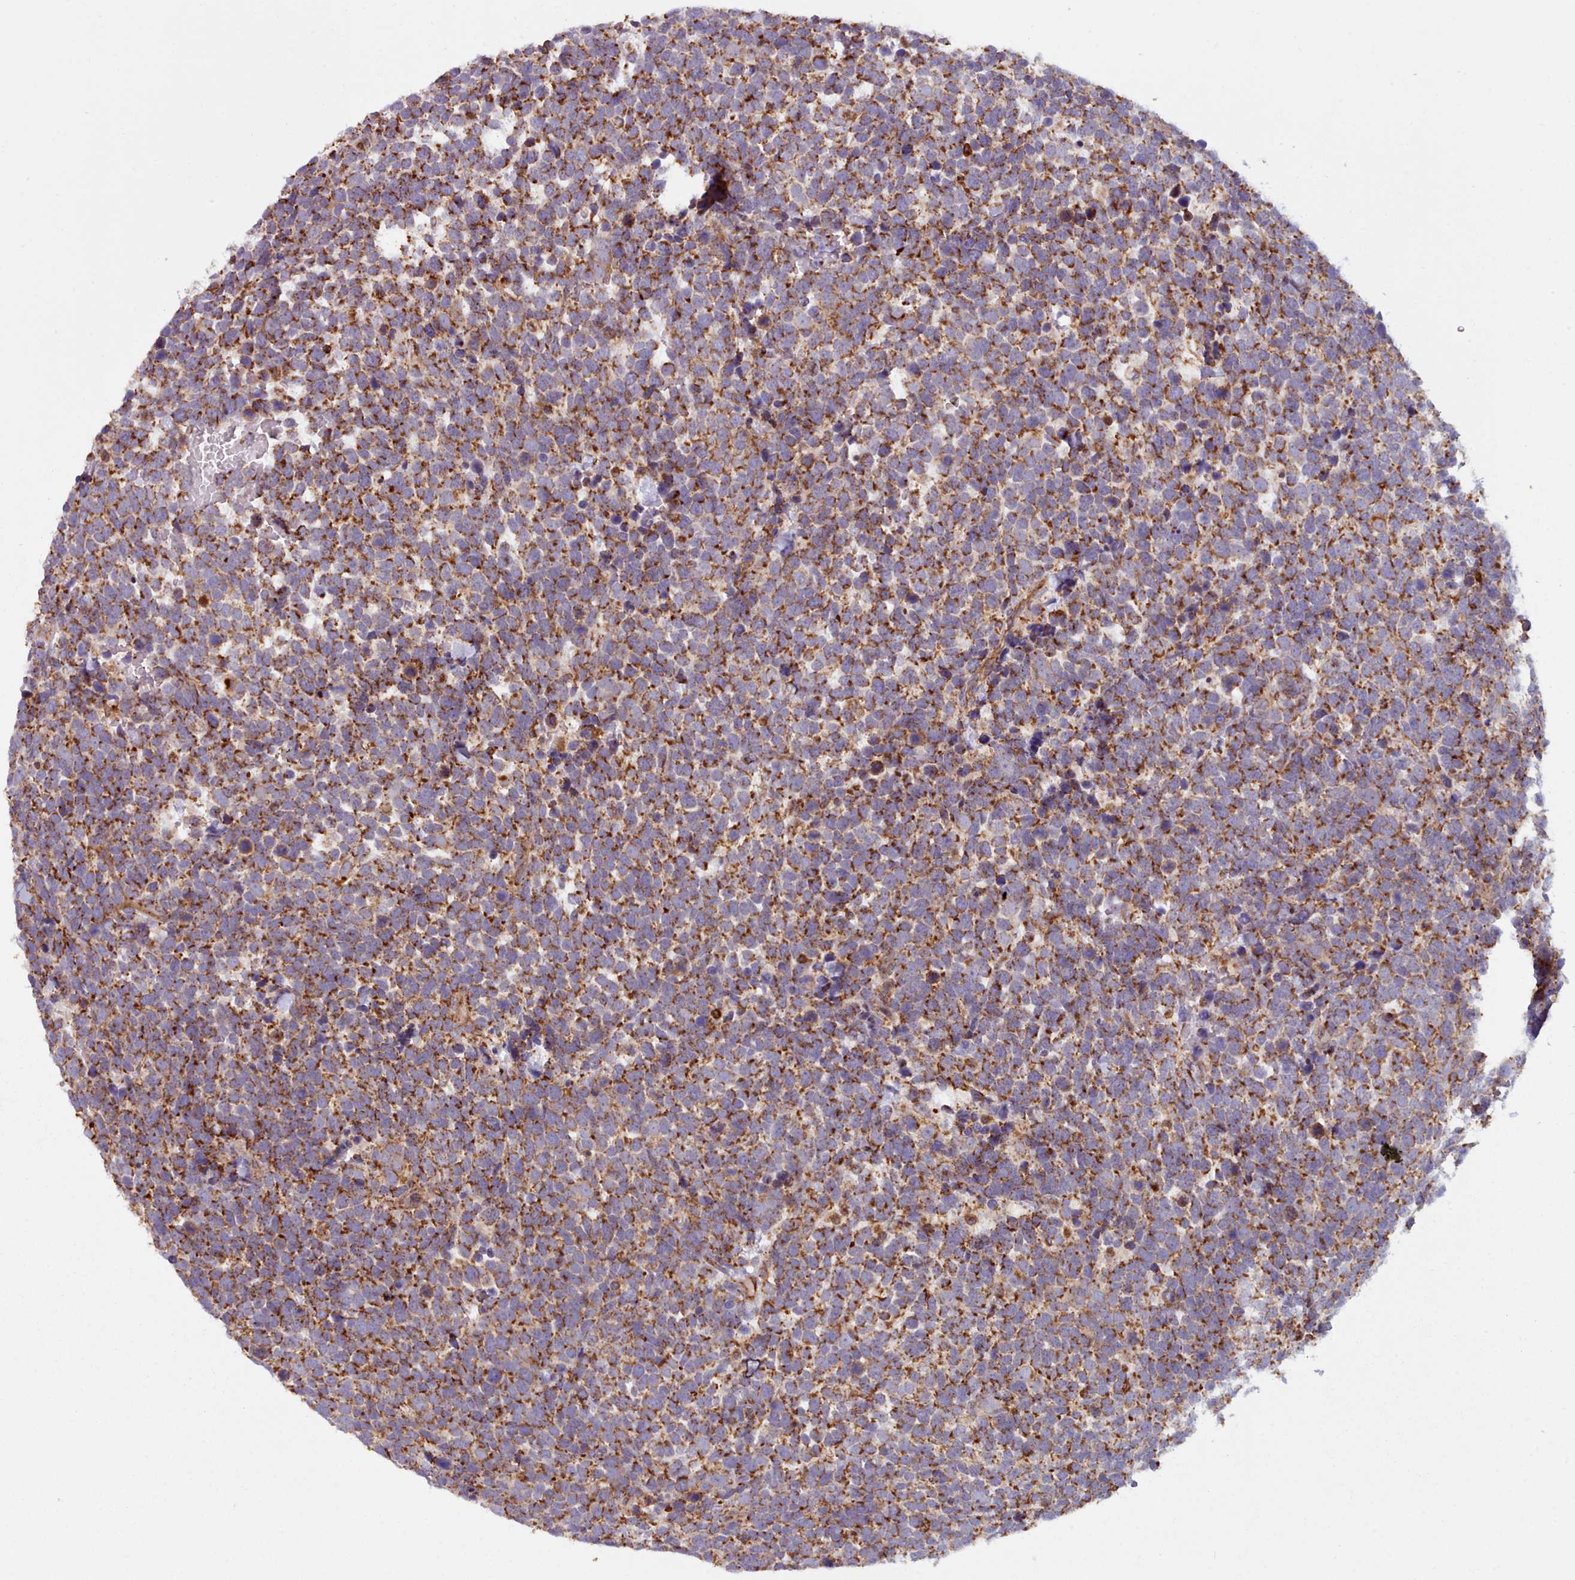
{"staining": {"intensity": "strong", "quantity": ">75%", "location": "cytoplasmic/membranous"}, "tissue": "urothelial cancer", "cell_type": "Tumor cells", "image_type": "cancer", "snomed": [{"axis": "morphology", "description": "Urothelial carcinoma, High grade"}, {"axis": "topography", "description": "Urinary bladder"}], "caption": "Approximately >75% of tumor cells in high-grade urothelial carcinoma exhibit strong cytoplasmic/membranous protein positivity as visualized by brown immunohistochemical staining.", "gene": "CRYBG1", "patient": {"sex": "female", "age": 82}}